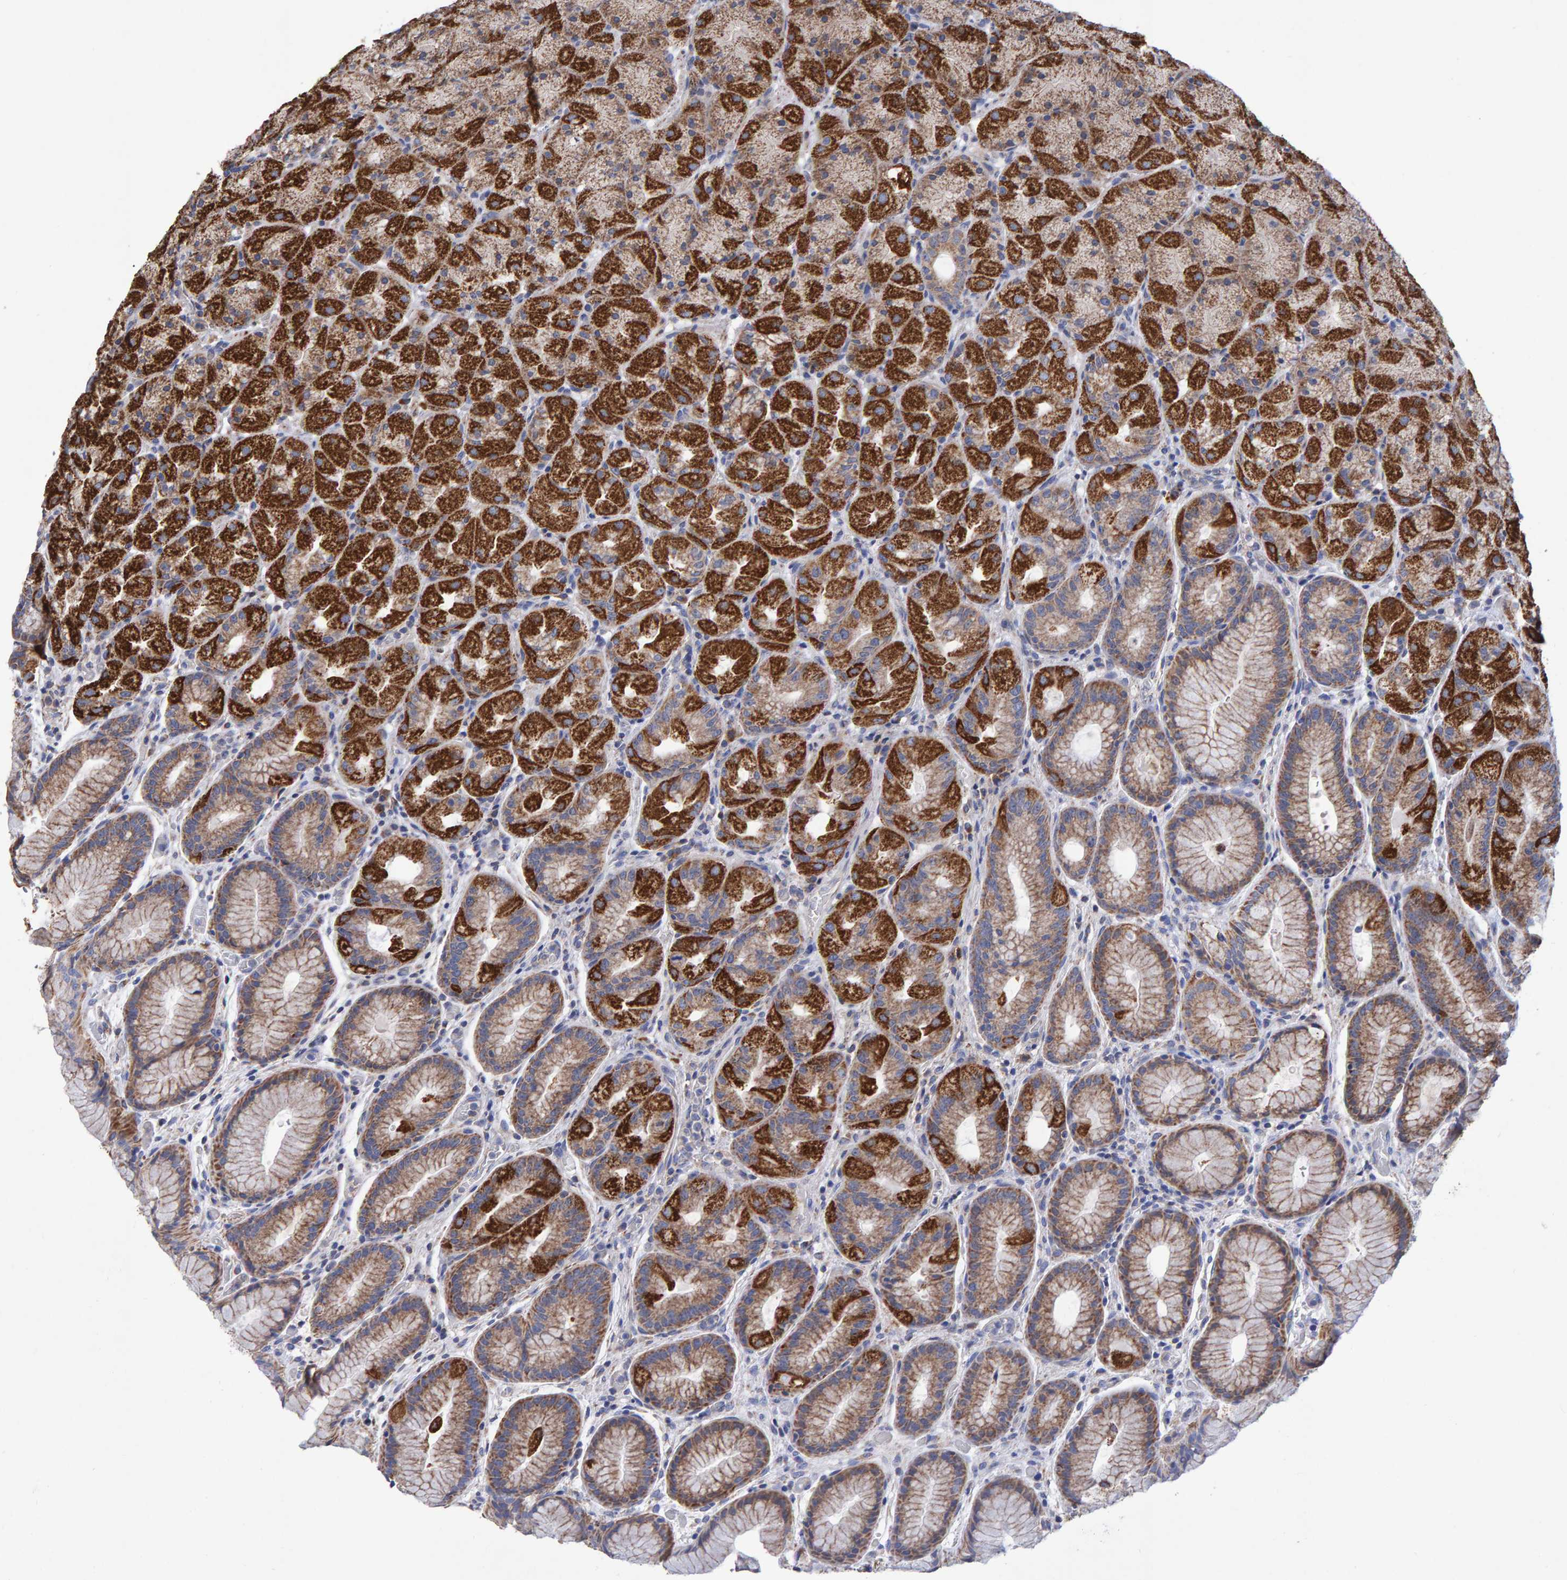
{"staining": {"intensity": "strong", "quantity": "25%-75%", "location": "cytoplasmic/membranous"}, "tissue": "stomach", "cell_type": "Glandular cells", "image_type": "normal", "snomed": [{"axis": "morphology", "description": "Normal tissue, NOS"}, {"axis": "topography", "description": "Stomach, upper"}, {"axis": "topography", "description": "Stomach"}], "caption": "An immunohistochemistry (IHC) micrograph of benign tissue is shown. Protein staining in brown labels strong cytoplasmic/membranous positivity in stomach within glandular cells.", "gene": "EFR3A", "patient": {"sex": "male", "age": 48}}